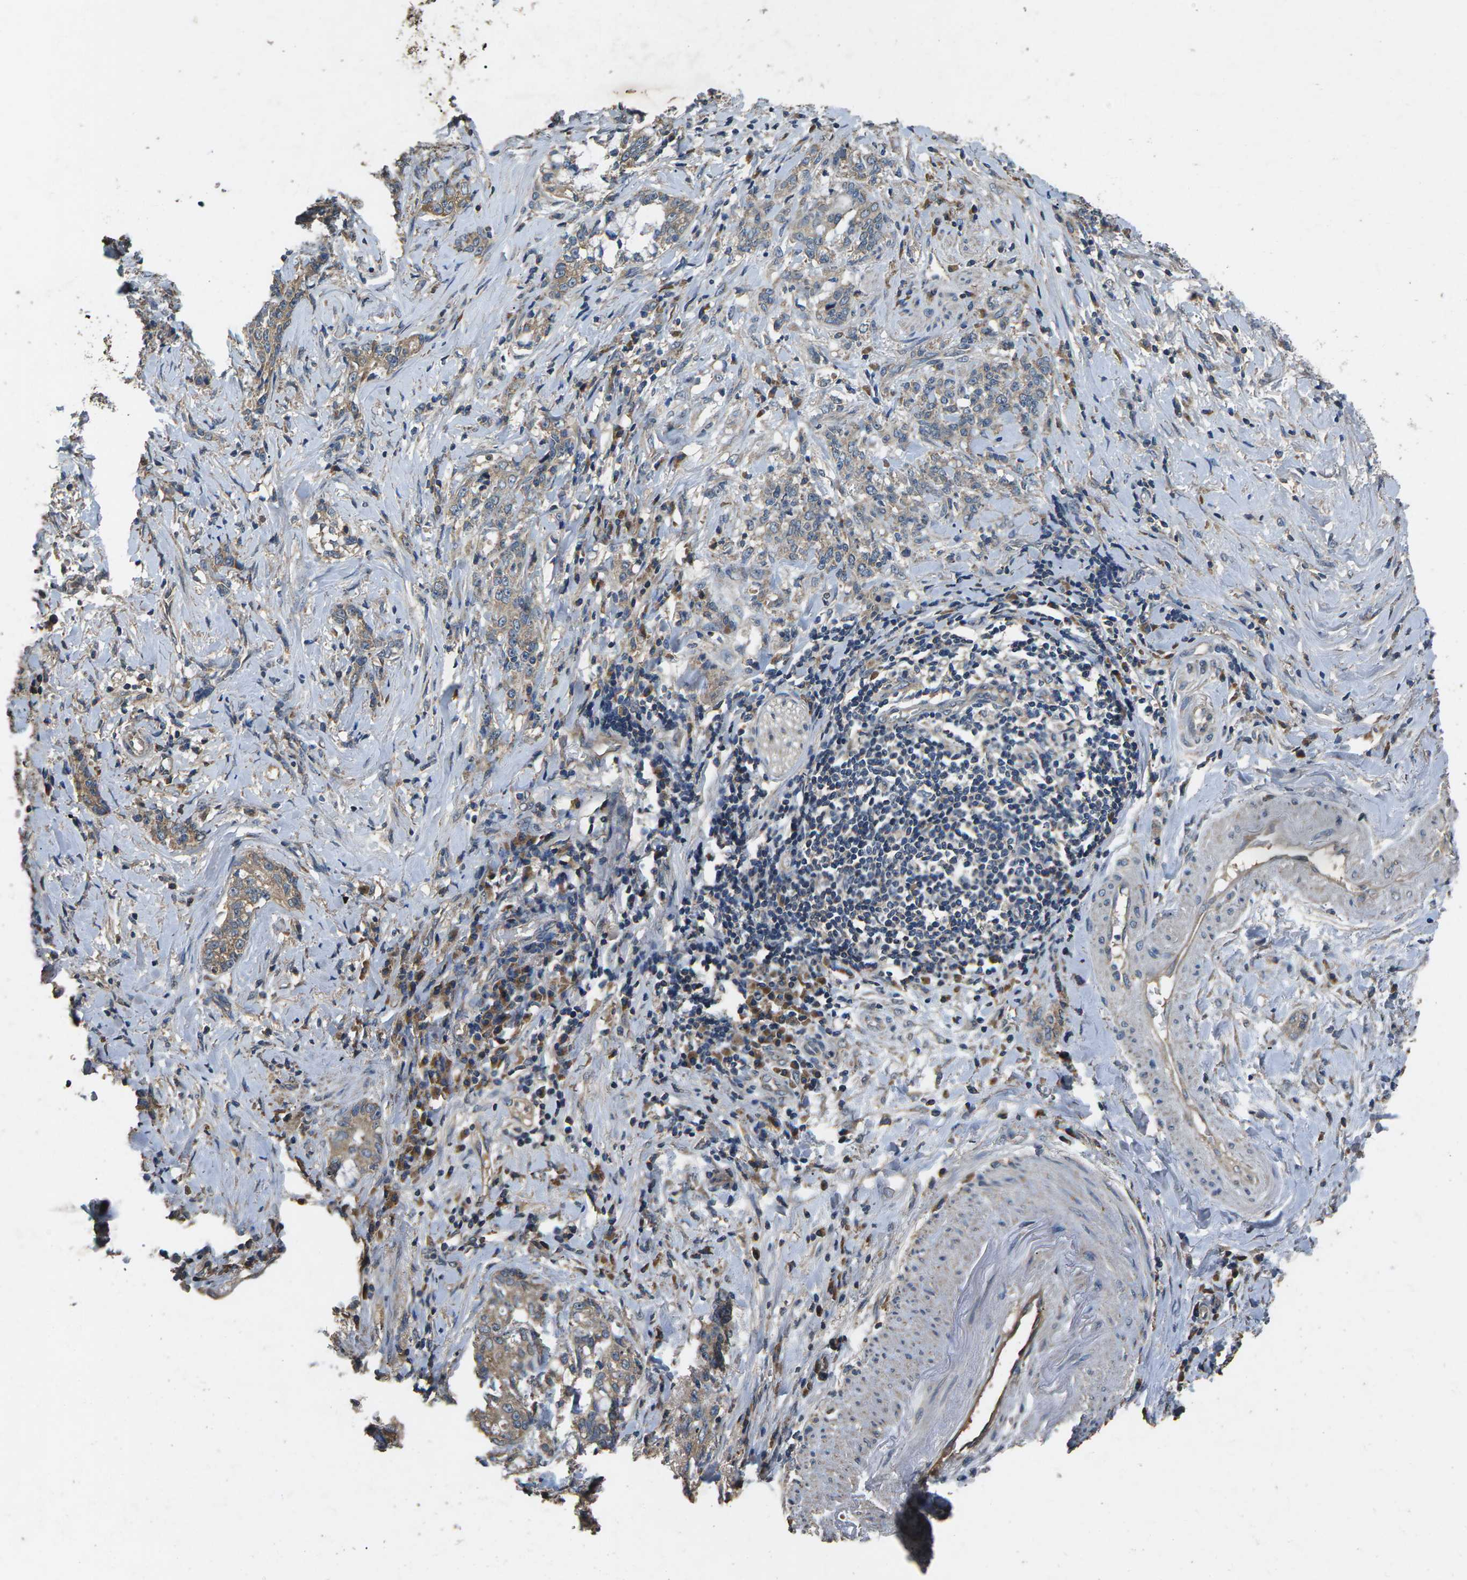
{"staining": {"intensity": "weak", "quantity": "25%-75%", "location": "cytoplasmic/membranous"}, "tissue": "stomach cancer", "cell_type": "Tumor cells", "image_type": "cancer", "snomed": [{"axis": "morphology", "description": "Adenocarcinoma, NOS"}, {"axis": "topography", "description": "Stomach, lower"}], "caption": "Stomach cancer (adenocarcinoma) was stained to show a protein in brown. There is low levels of weak cytoplasmic/membranous positivity in about 25%-75% of tumor cells.", "gene": "B4GAT1", "patient": {"sex": "male", "age": 88}}